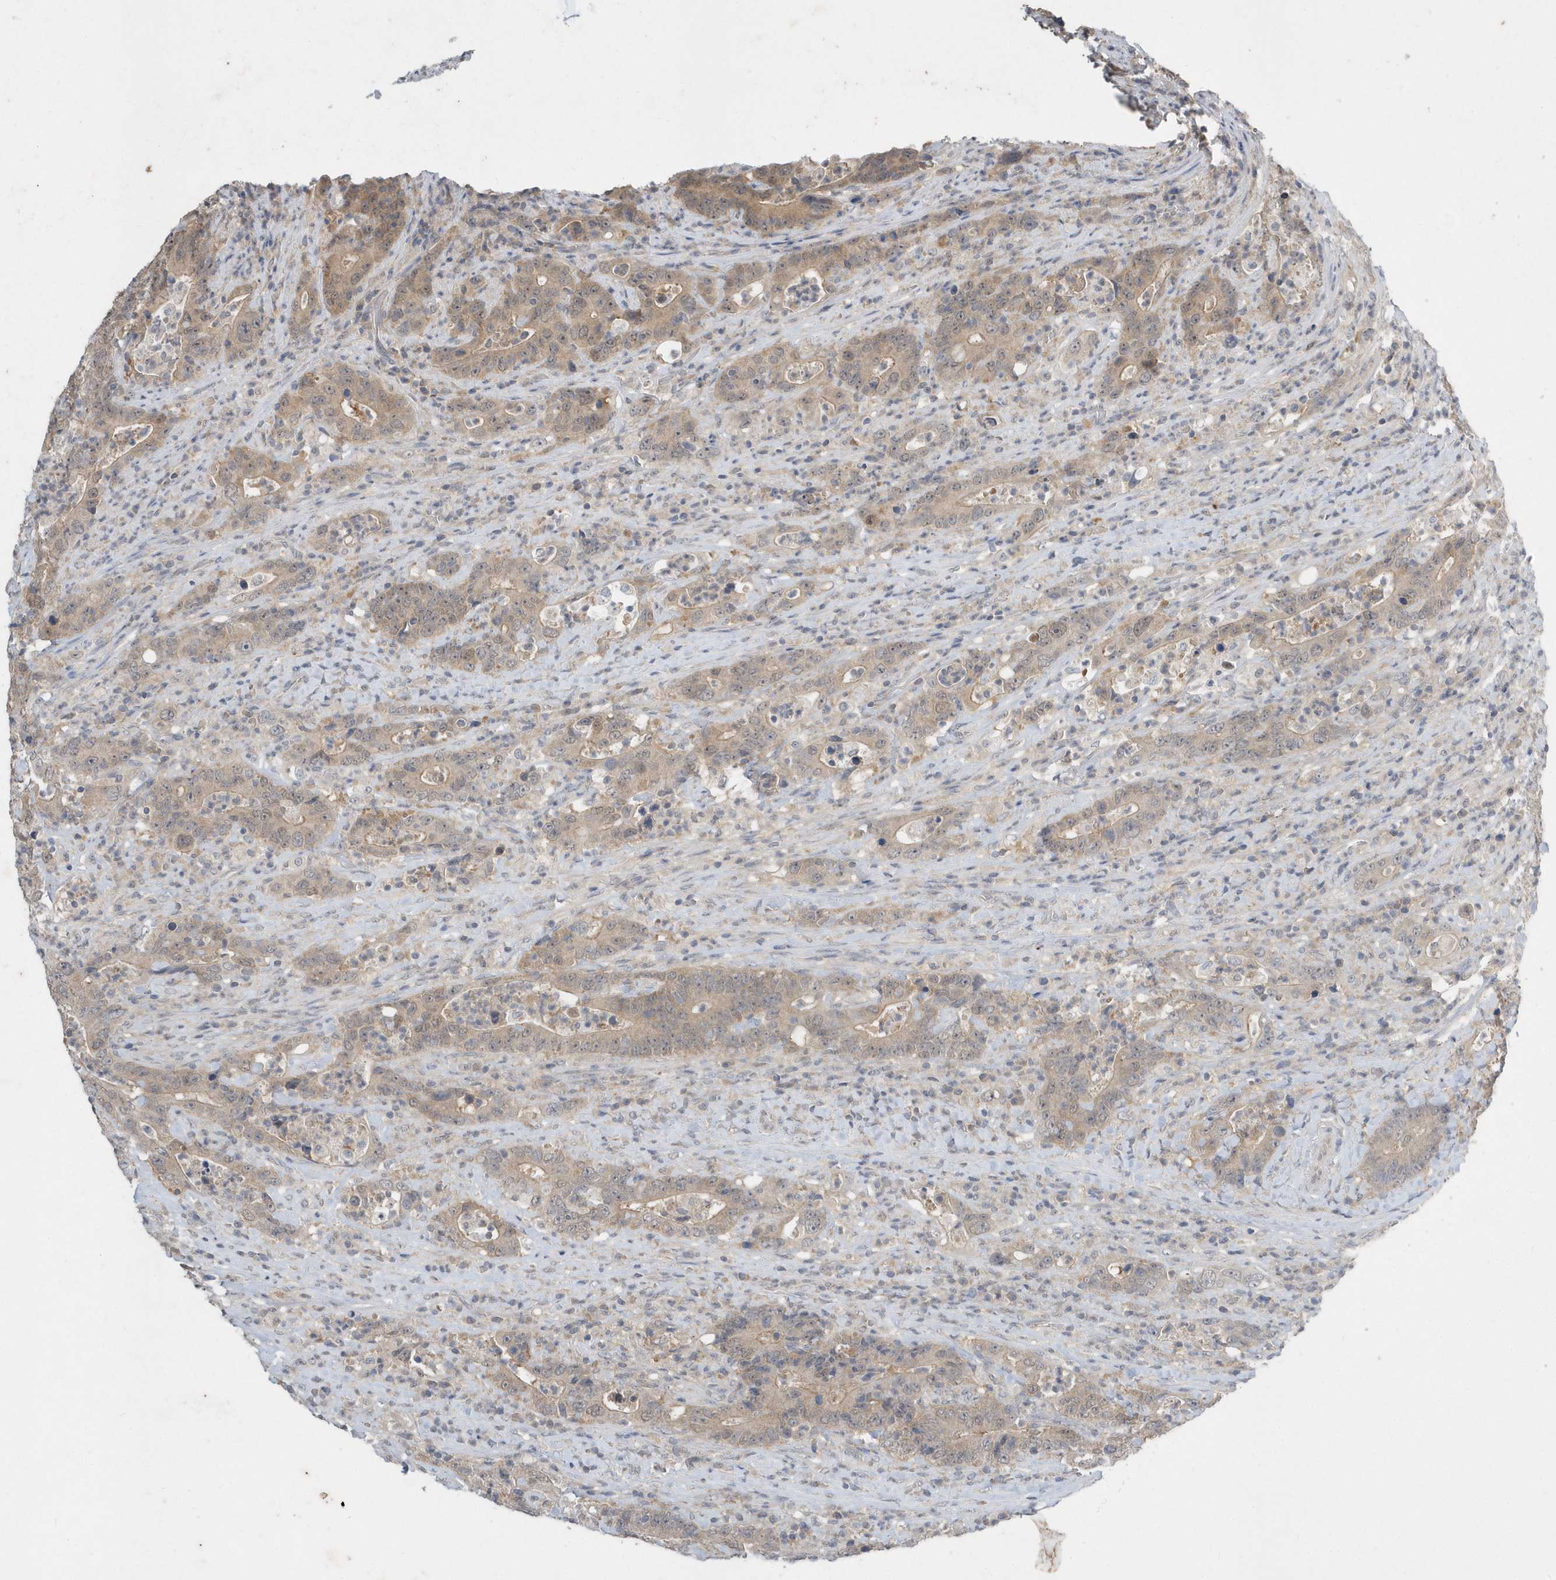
{"staining": {"intensity": "moderate", "quantity": ">75%", "location": "cytoplasmic/membranous"}, "tissue": "colorectal cancer", "cell_type": "Tumor cells", "image_type": "cancer", "snomed": [{"axis": "morphology", "description": "Adenocarcinoma, NOS"}, {"axis": "topography", "description": "Colon"}], "caption": "The immunohistochemical stain labels moderate cytoplasmic/membranous staining in tumor cells of colorectal adenocarcinoma tissue.", "gene": "AKR7A2", "patient": {"sex": "female", "age": 75}}